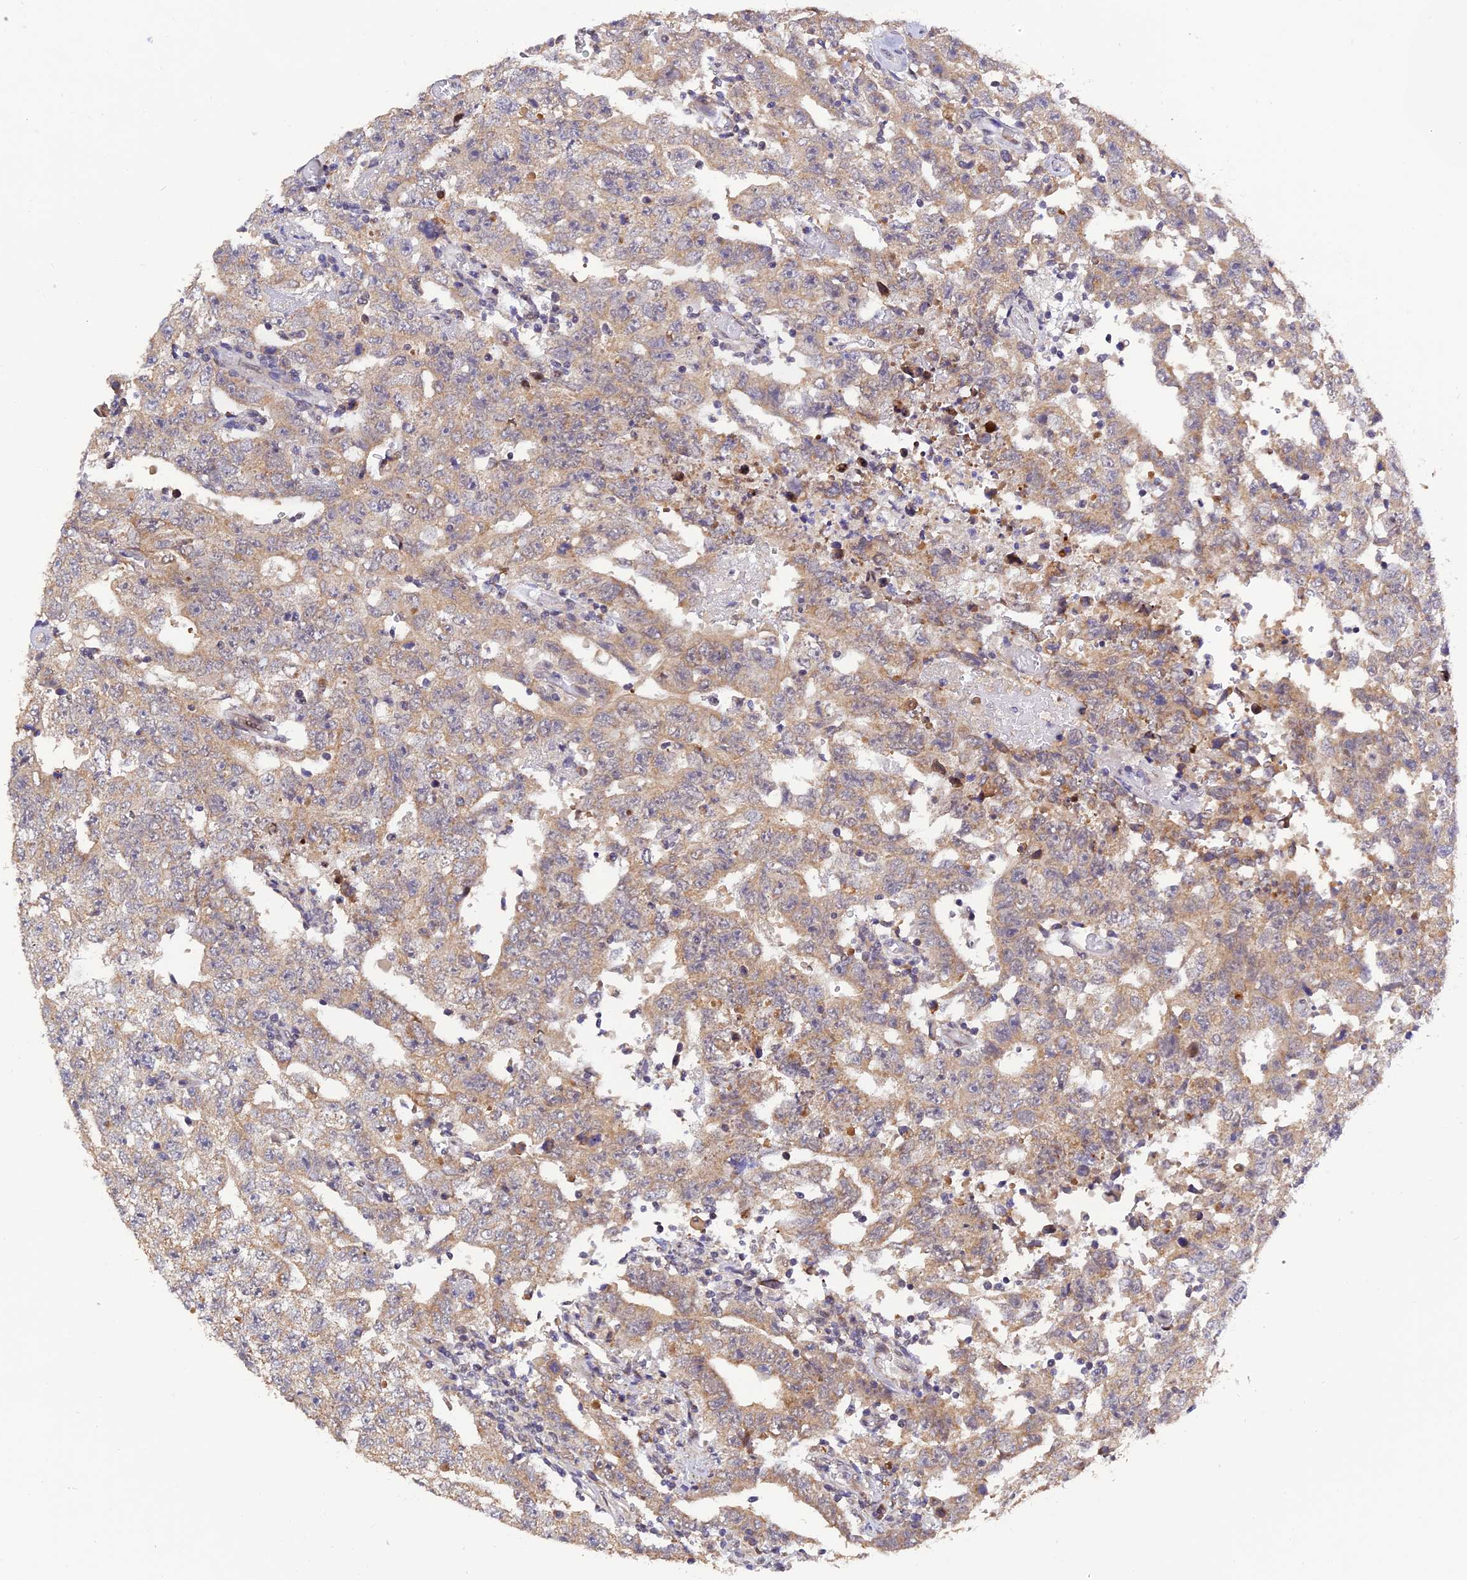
{"staining": {"intensity": "weak", "quantity": "<25%", "location": "cytoplasmic/membranous"}, "tissue": "testis cancer", "cell_type": "Tumor cells", "image_type": "cancer", "snomed": [{"axis": "morphology", "description": "Carcinoma, Embryonal, NOS"}, {"axis": "topography", "description": "Testis"}], "caption": "High magnification brightfield microscopy of embryonal carcinoma (testis) stained with DAB (brown) and counterstained with hematoxylin (blue): tumor cells show no significant positivity.", "gene": "MNS1", "patient": {"sex": "male", "age": 26}}